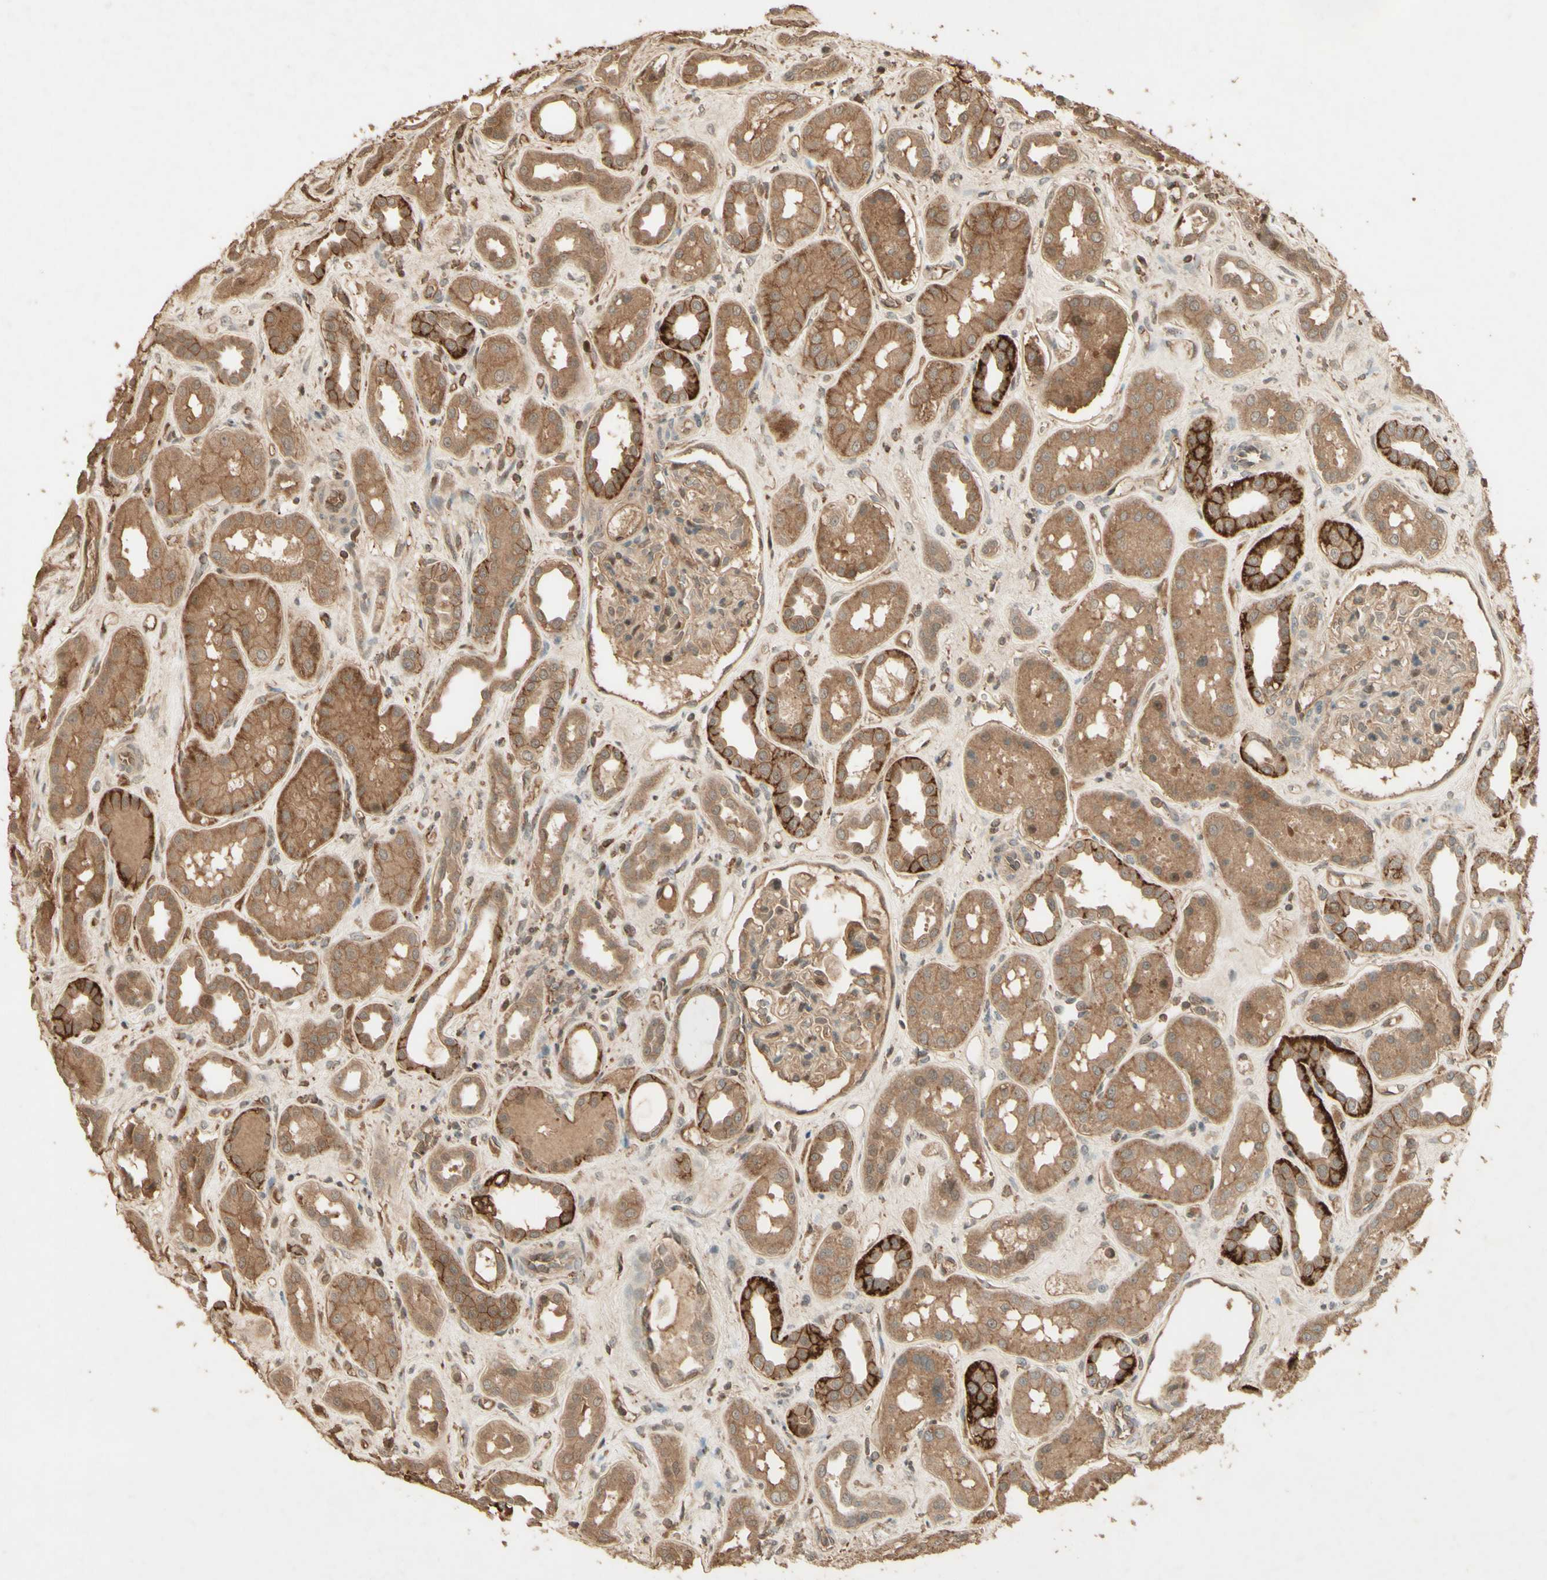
{"staining": {"intensity": "moderate", "quantity": ">75%", "location": "cytoplasmic/membranous"}, "tissue": "kidney", "cell_type": "Cells in glomeruli", "image_type": "normal", "snomed": [{"axis": "morphology", "description": "Normal tissue, NOS"}, {"axis": "topography", "description": "Kidney"}], "caption": "Immunohistochemistry (DAB (3,3'-diaminobenzidine)) staining of benign kidney exhibits moderate cytoplasmic/membranous protein staining in approximately >75% of cells in glomeruli.", "gene": "SMAD9", "patient": {"sex": "male", "age": 59}}